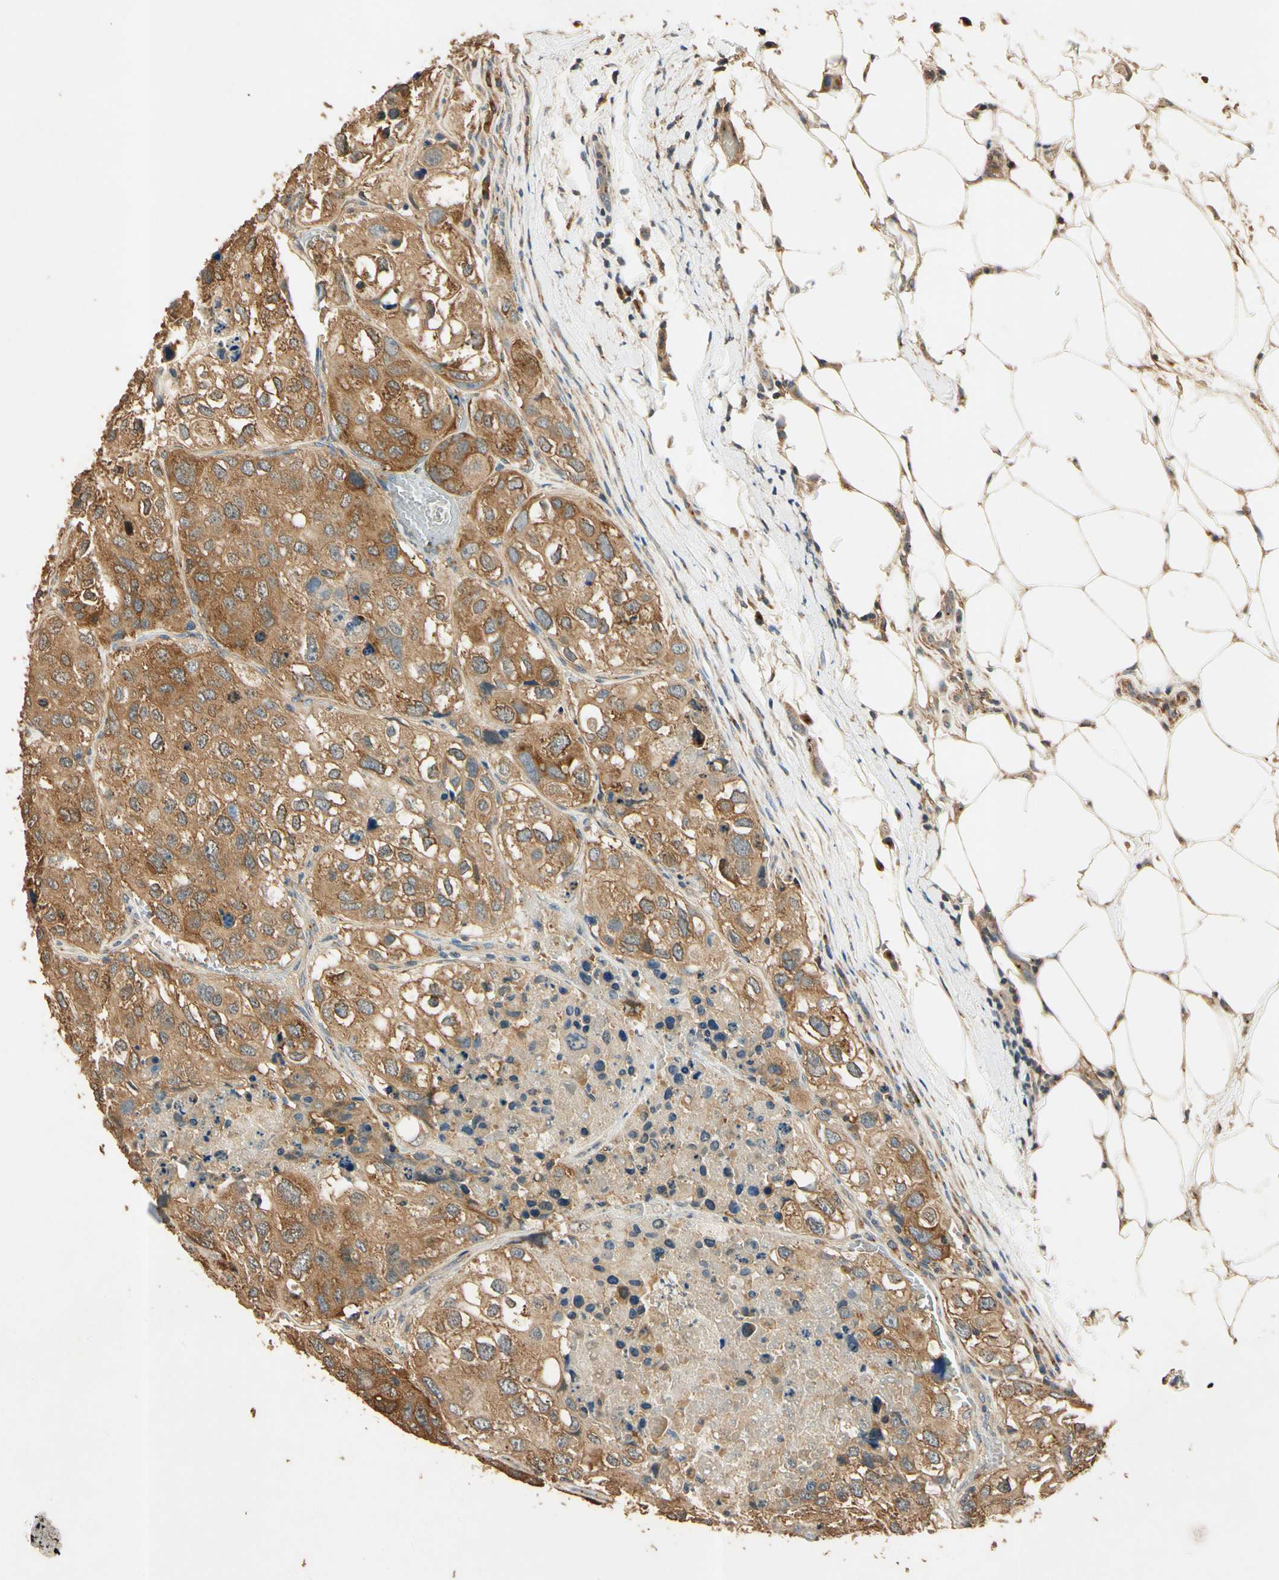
{"staining": {"intensity": "moderate", "quantity": ">75%", "location": "cytoplasmic/membranous"}, "tissue": "urothelial cancer", "cell_type": "Tumor cells", "image_type": "cancer", "snomed": [{"axis": "morphology", "description": "Urothelial carcinoma, High grade"}, {"axis": "topography", "description": "Lymph node"}, {"axis": "topography", "description": "Urinary bladder"}], "caption": "Immunohistochemical staining of urothelial cancer demonstrates medium levels of moderate cytoplasmic/membranous protein staining in about >75% of tumor cells.", "gene": "AKAP9", "patient": {"sex": "male", "age": 51}}